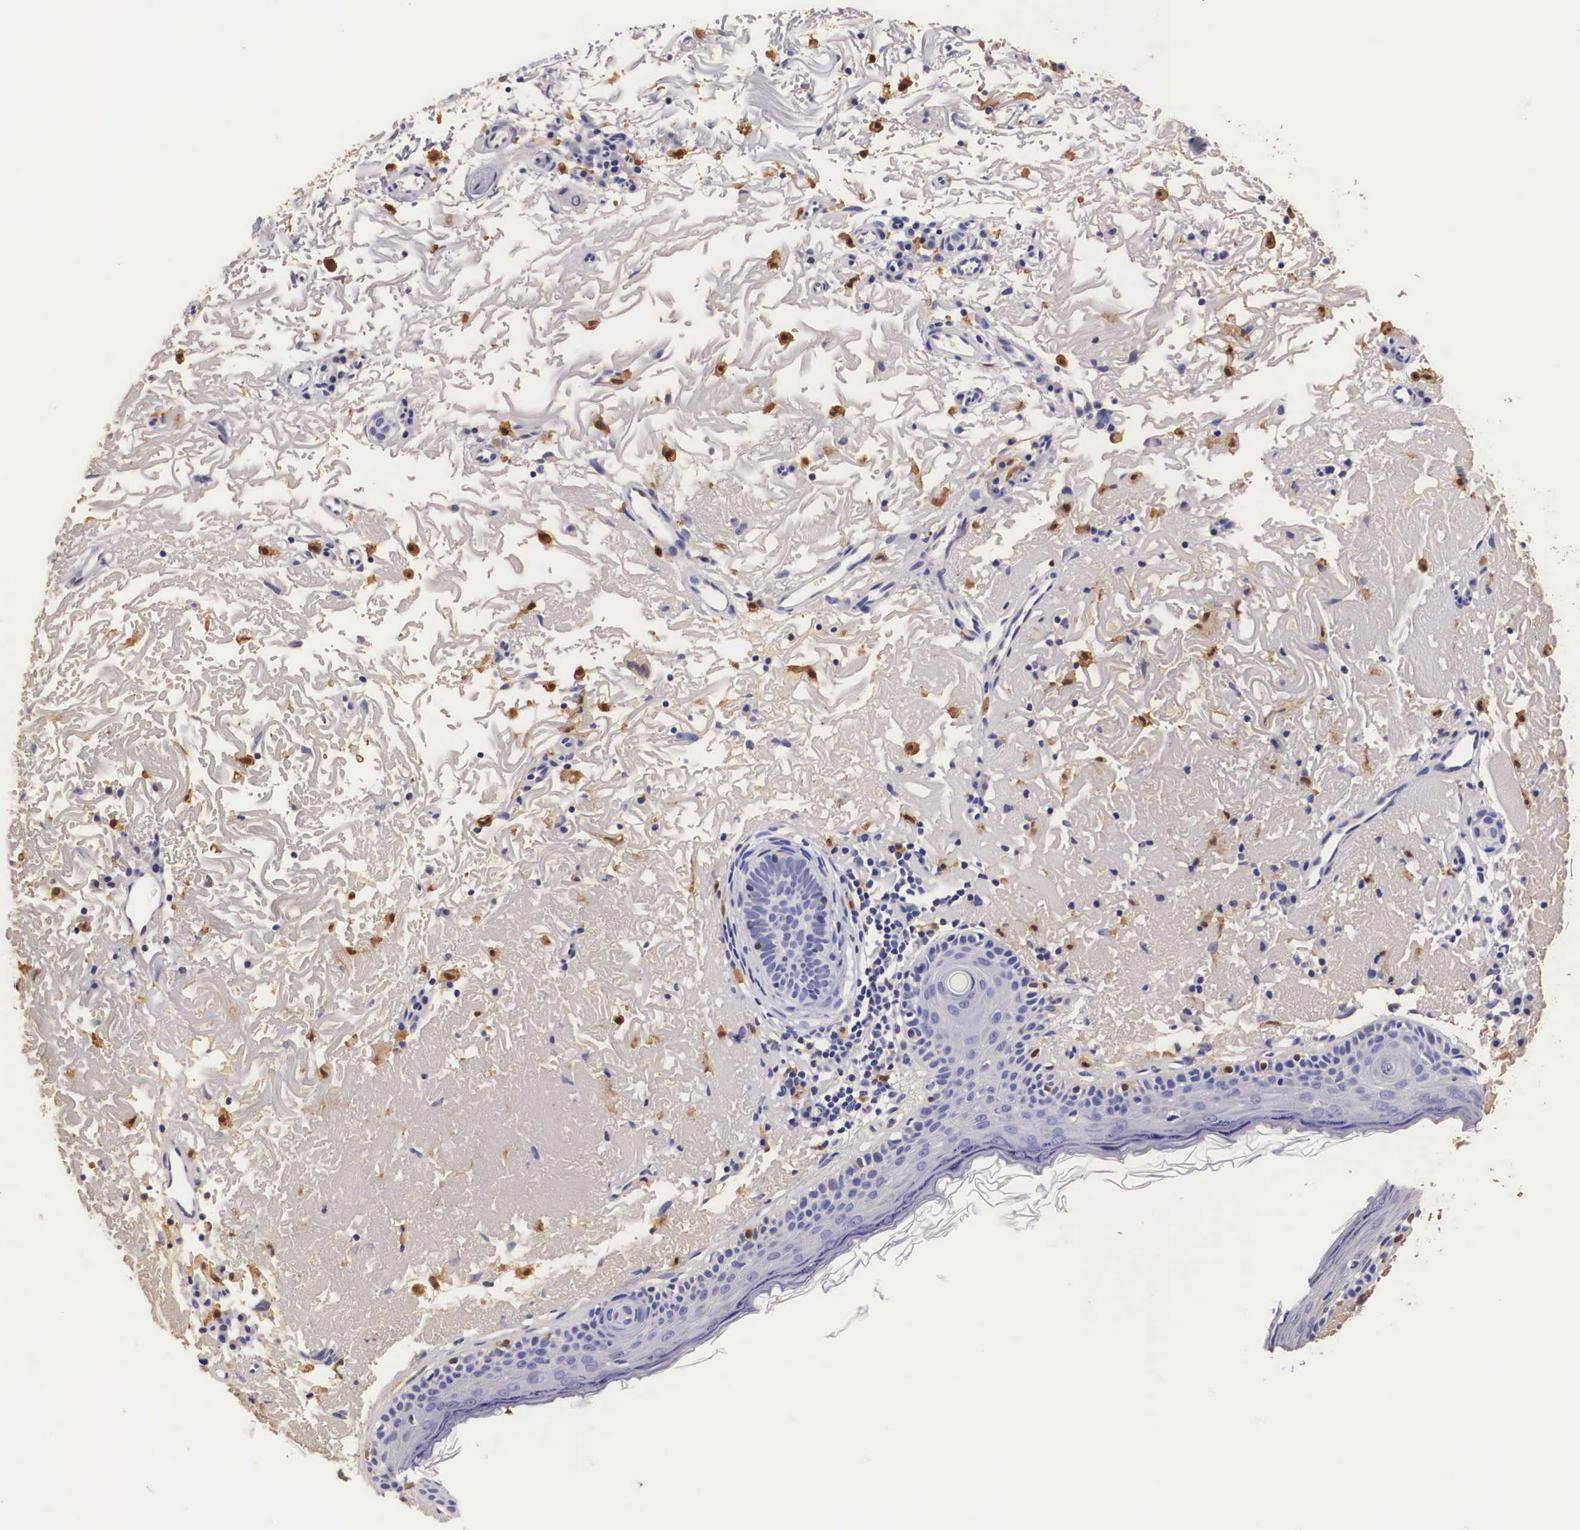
{"staining": {"intensity": "negative", "quantity": "none", "location": "none"}, "tissue": "skin", "cell_type": "Fibroblasts", "image_type": "normal", "snomed": [{"axis": "morphology", "description": "Normal tissue, NOS"}, {"axis": "topography", "description": "Skin"}], "caption": "DAB (3,3'-diaminobenzidine) immunohistochemical staining of unremarkable human skin exhibits no significant positivity in fibroblasts. (Immunohistochemistry (ihc), brightfield microscopy, high magnification).", "gene": "RENBP", "patient": {"sex": "female", "age": 90}}